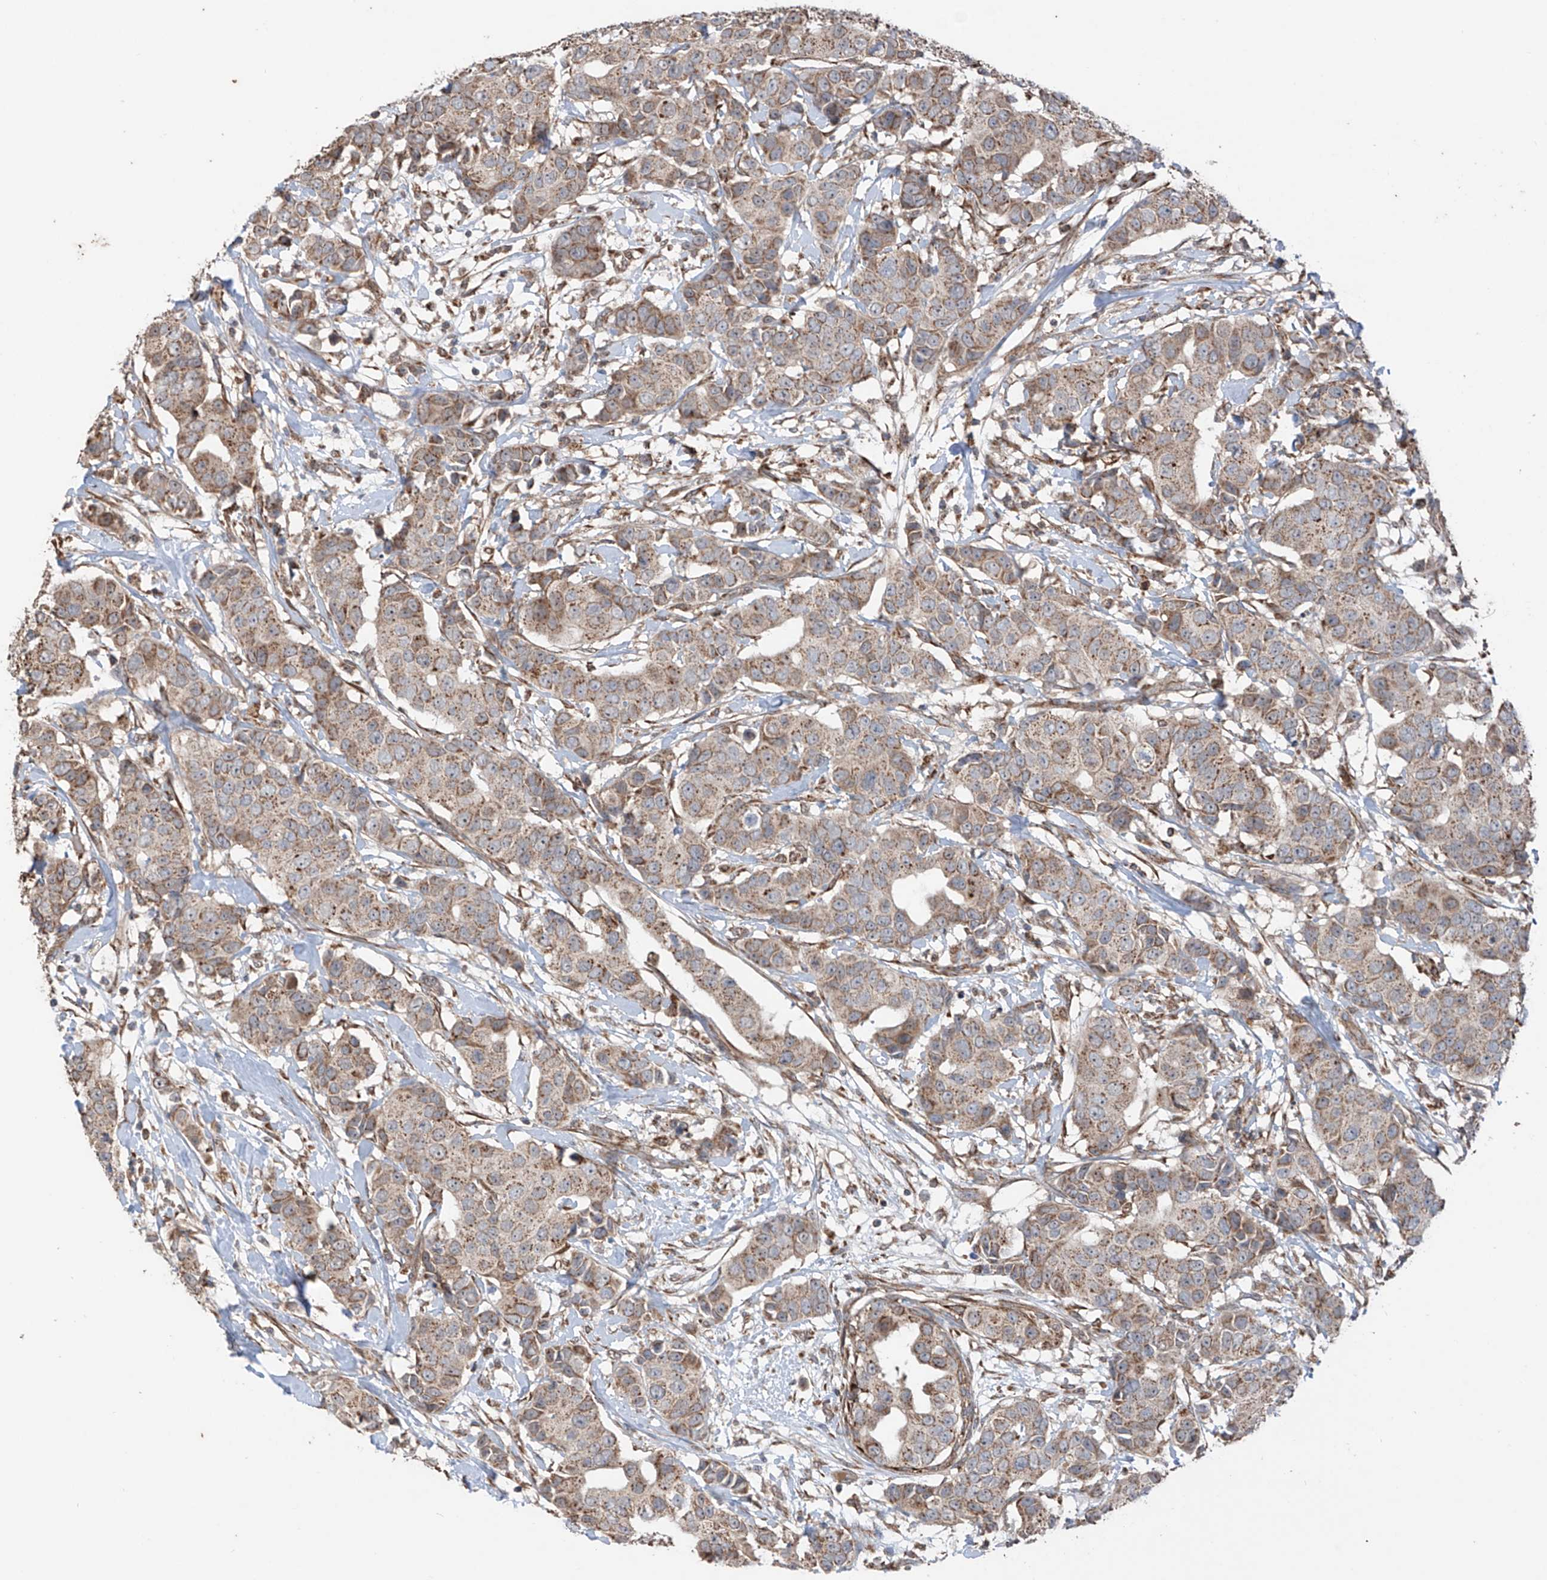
{"staining": {"intensity": "weak", "quantity": ">75%", "location": "cytoplasmic/membranous"}, "tissue": "breast cancer", "cell_type": "Tumor cells", "image_type": "cancer", "snomed": [{"axis": "morphology", "description": "Normal tissue, NOS"}, {"axis": "morphology", "description": "Duct carcinoma"}, {"axis": "topography", "description": "Breast"}], "caption": "Immunohistochemical staining of human infiltrating ductal carcinoma (breast) exhibits weak cytoplasmic/membranous protein staining in approximately >75% of tumor cells. (Brightfield microscopy of DAB IHC at high magnification).", "gene": "SAMD3", "patient": {"sex": "female", "age": 39}}